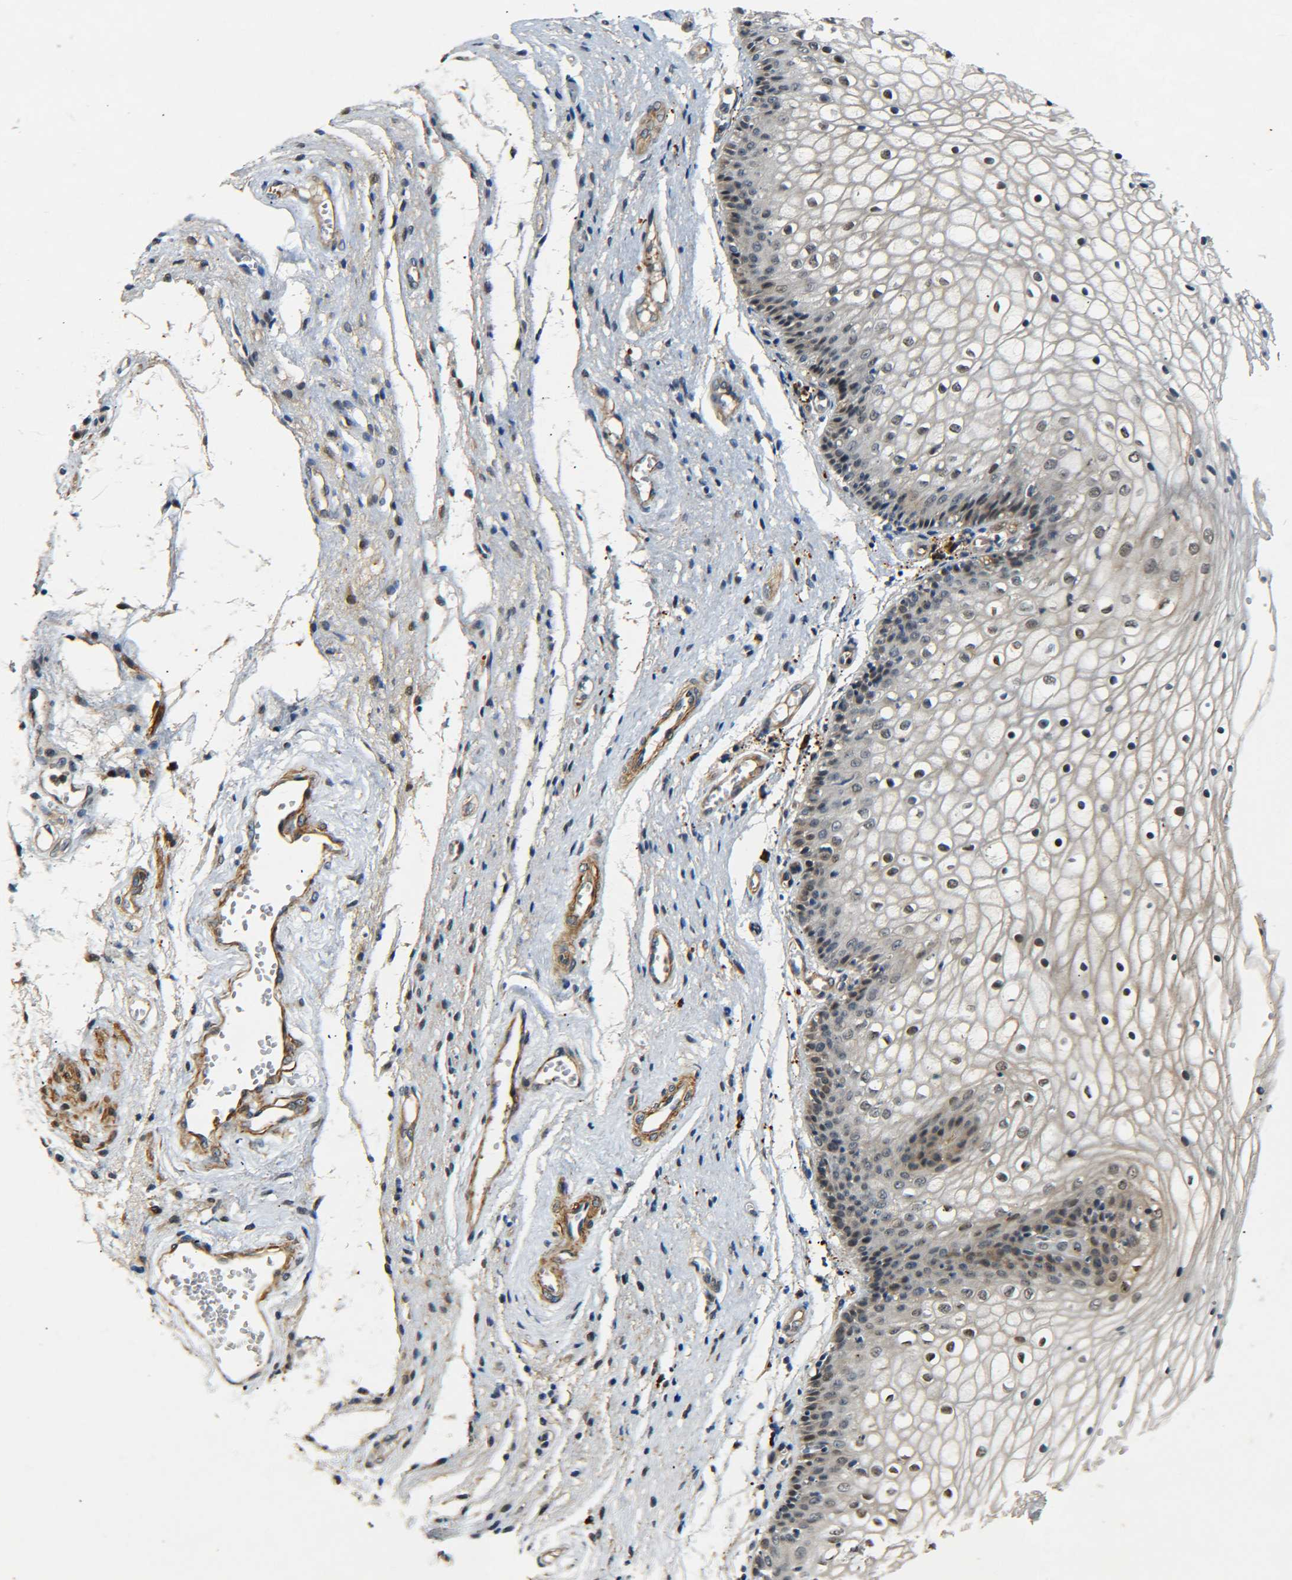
{"staining": {"intensity": "moderate", "quantity": "25%-75%", "location": "nuclear"}, "tissue": "vagina", "cell_type": "Squamous epithelial cells", "image_type": "normal", "snomed": [{"axis": "morphology", "description": "Normal tissue, NOS"}, {"axis": "topography", "description": "Vagina"}], "caption": "Immunohistochemical staining of normal vagina exhibits moderate nuclear protein staining in about 25%-75% of squamous epithelial cells.", "gene": "MEIS1", "patient": {"sex": "female", "age": 34}}